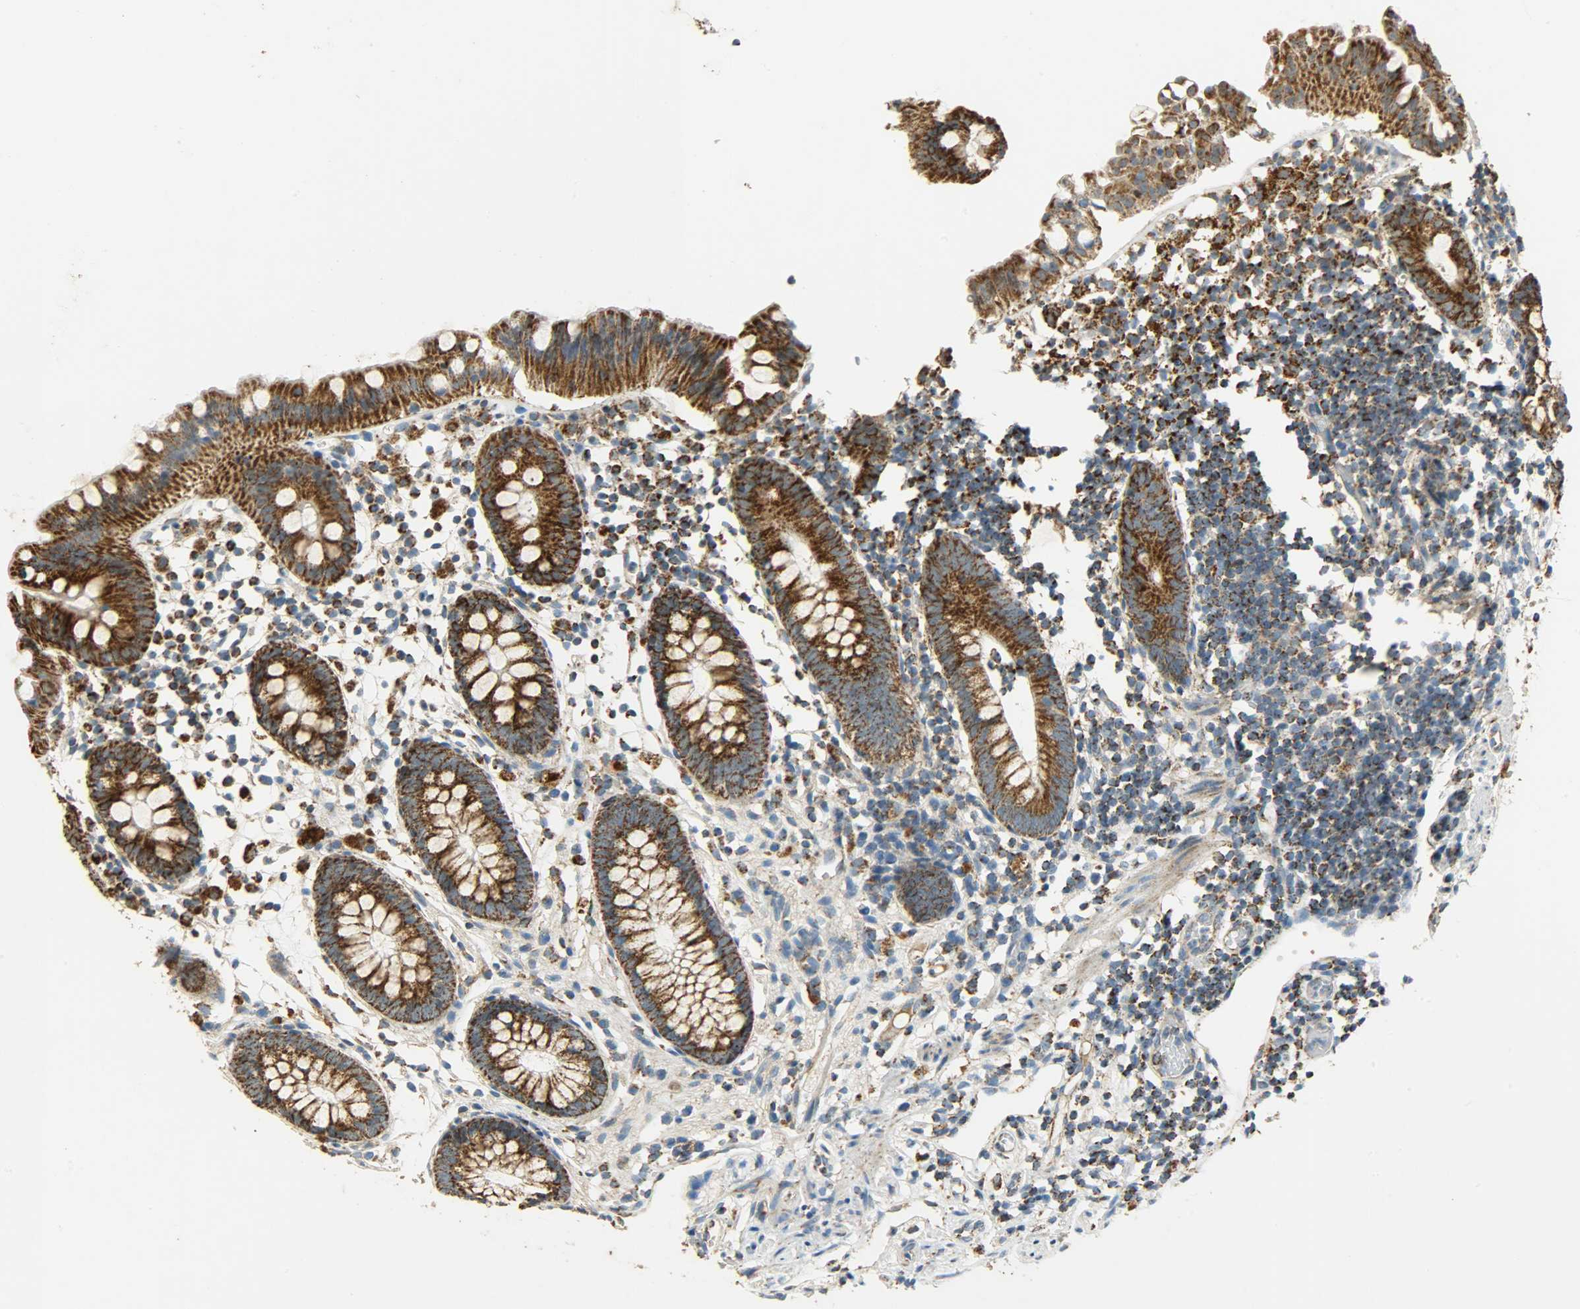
{"staining": {"intensity": "strong", "quantity": ">75%", "location": "cytoplasmic/membranous"}, "tissue": "appendix", "cell_type": "Glandular cells", "image_type": "normal", "snomed": [{"axis": "morphology", "description": "Normal tissue, NOS"}, {"axis": "topography", "description": "Appendix"}], "caption": "Immunohistochemical staining of benign appendix demonstrates high levels of strong cytoplasmic/membranous expression in approximately >75% of glandular cells. The staining was performed using DAB, with brown indicating positive protein expression. Nuclei are stained blue with hematoxylin.", "gene": "HDHD5", "patient": {"sex": "male", "age": 38}}